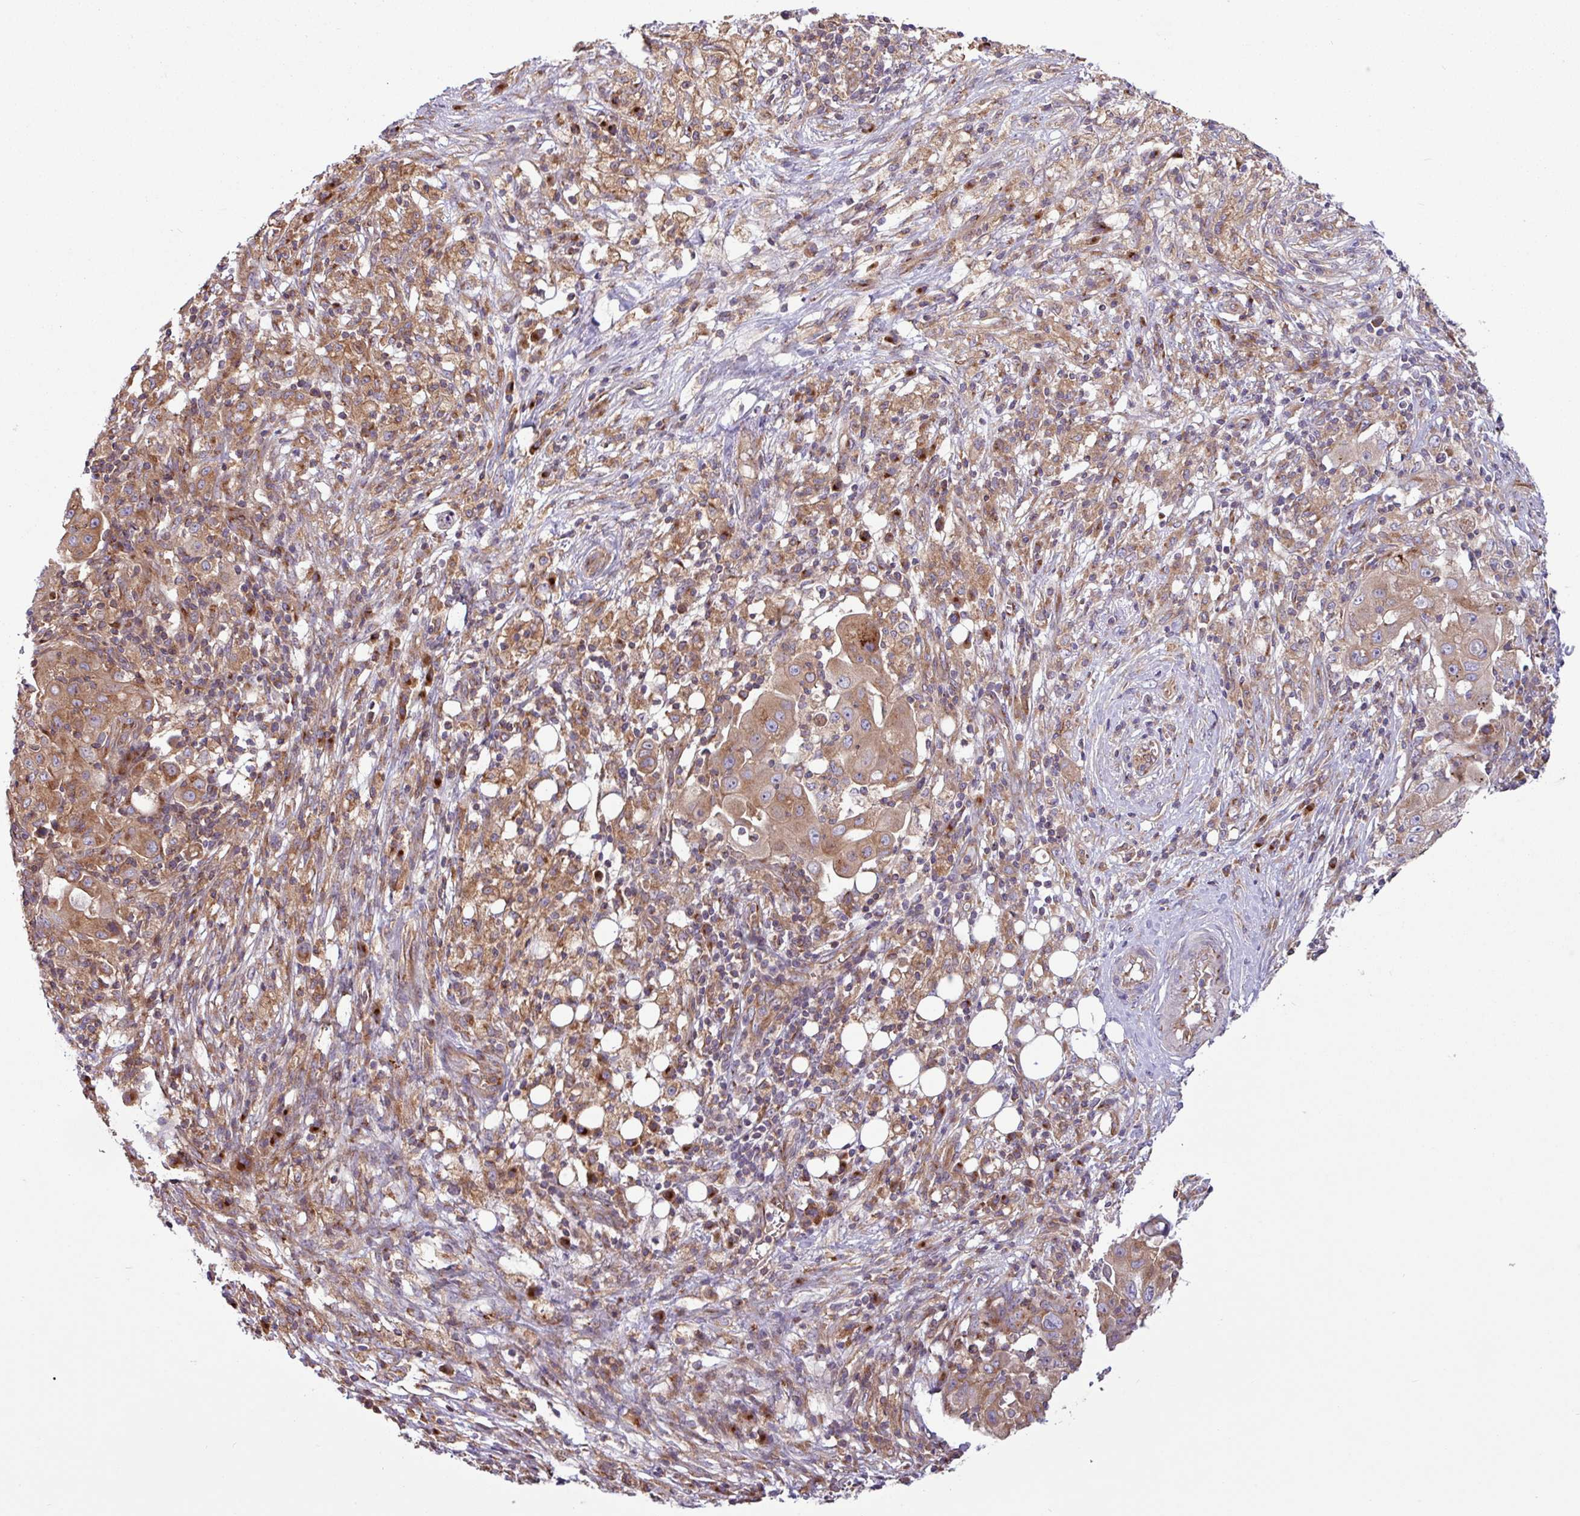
{"staining": {"intensity": "moderate", "quantity": ">75%", "location": "cytoplasmic/membranous"}, "tissue": "ovarian cancer", "cell_type": "Tumor cells", "image_type": "cancer", "snomed": [{"axis": "morphology", "description": "Carcinoma, endometroid"}, {"axis": "topography", "description": "Ovary"}], "caption": "This histopathology image displays immunohistochemistry (IHC) staining of ovarian cancer (endometroid carcinoma), with medium moderate cytoplasmic/membranous positivity in approximately >75% of tumor cells.", "gene": "RAB19", "patient": {"sex": "female", "age": 42}}